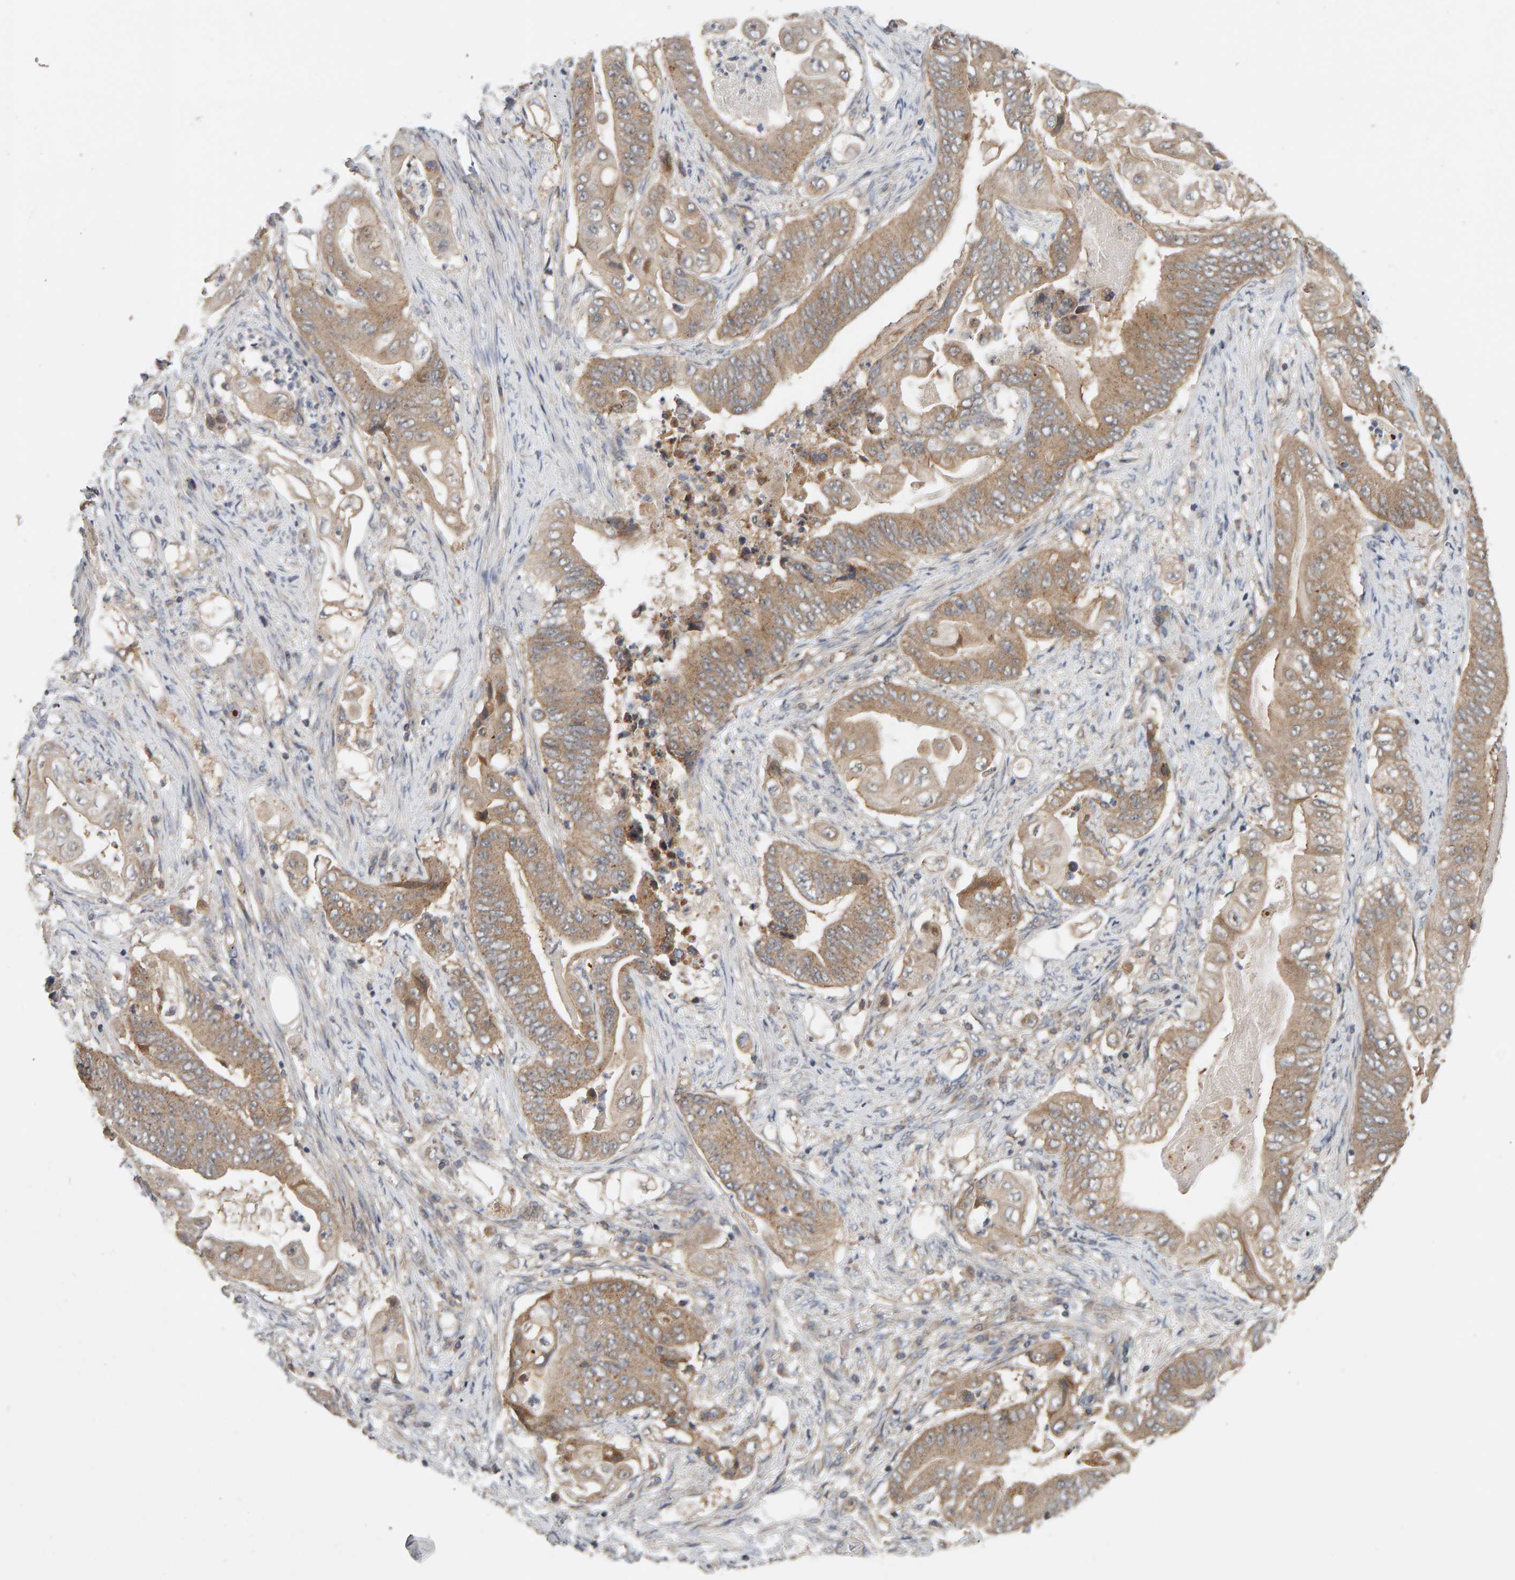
{"staining": {"intensity": "moderate", "quantity": ">75%", "location": "cytoplasmic/membranous"}, "tissue": "stomach cancer", "cell_type": "Tumor cells", "image_type": "cancer", "snomed": [{"axis": "morphology", "description": "Adenocarcinoma, NOS"}, {"axis": "topography", "description": "Stomach"}], "caption": "Stomach adenocarcinoma was stained to show a protein in brown. There is medium levels of moderate cytoplasmic/membranous expression in about >75% of tumor cells.", "gene": "DNAJC7", "patient": {"sex": "female", "age": 73}}